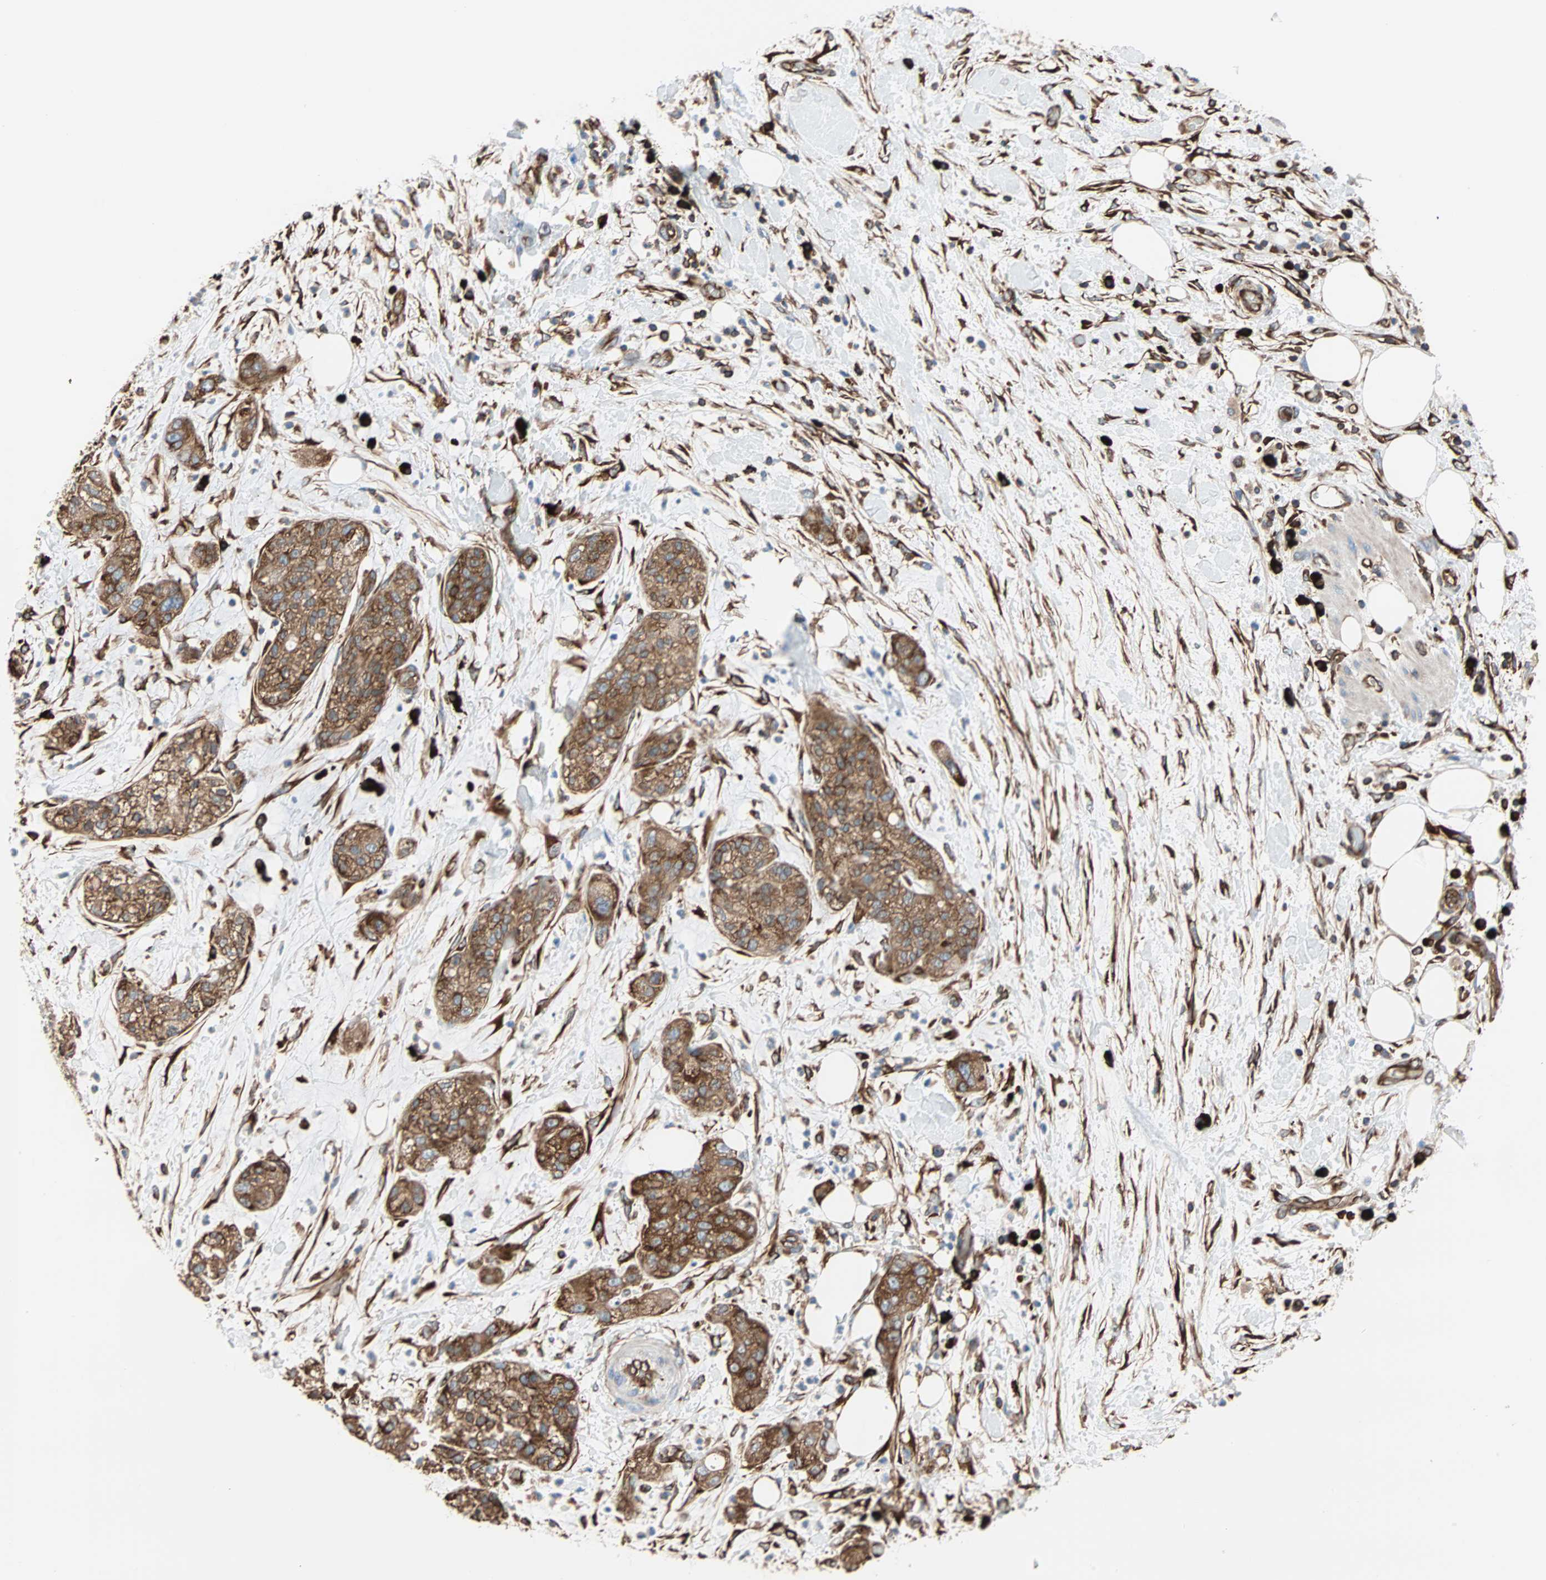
{"staining": {"intensity": "strong", "quantity": ">75%", "location": "cytoplasmic/membranous"}, "tissue": "pancreatic cancer", "cell_type": "Tumor cells", "image_type": "cancer", "snomed": [{"axis": "morphology", "description": "Adenocarcinoma, NOS"}, {"axis": "topography", "description": "Pancreas"}], "caption": "A brown stain labels strong cytoplasmic/membranous staining of a protein in pancreatic adenocarcinoma tumor cells. (Brightfield microscopy of DAB IHC at high magnification).", "gene": "EEF2", "patient": {"sex": "female", "age": 78}}